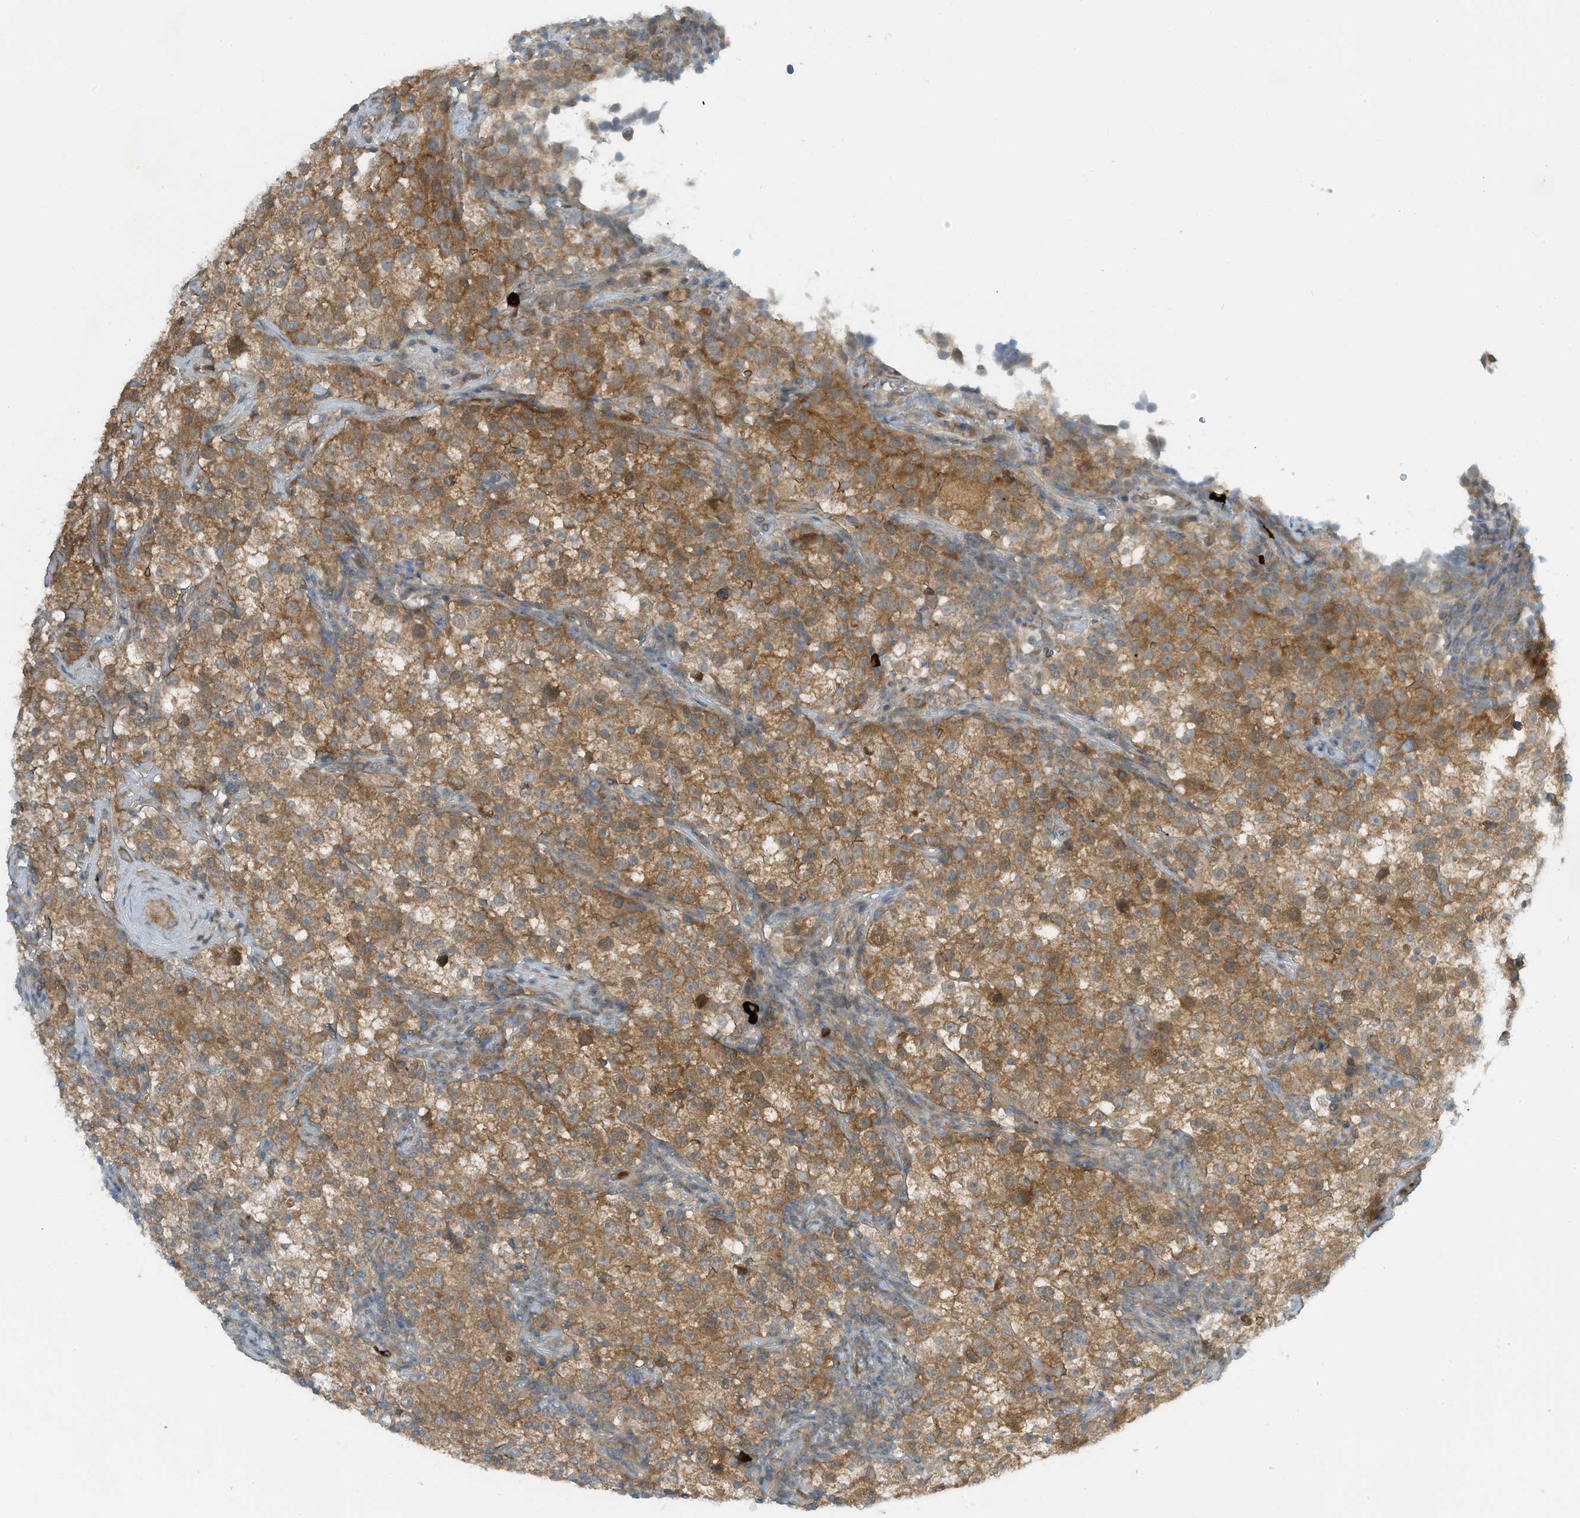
{"staining": {"intensity": "moderate", "quantity": ">75%", "location": "cytoplasmic/membranous"}, "tissue": "testis cancer", "cell_type": "Tumor cells", "image_type": "cancer", "snomed": [{"axis": "morphology", "description": "Seminoma, NOS"}, {"axis": "topography", "description": "Testis"}], "caption": "Immunohistochemical staining of testis seminoma shows moderate cytoplasmic/membranous protein staining in approximately >75% of tumor cells.", "gene": "FSD1L", "patient": {"sex": "male", "age": 22}}